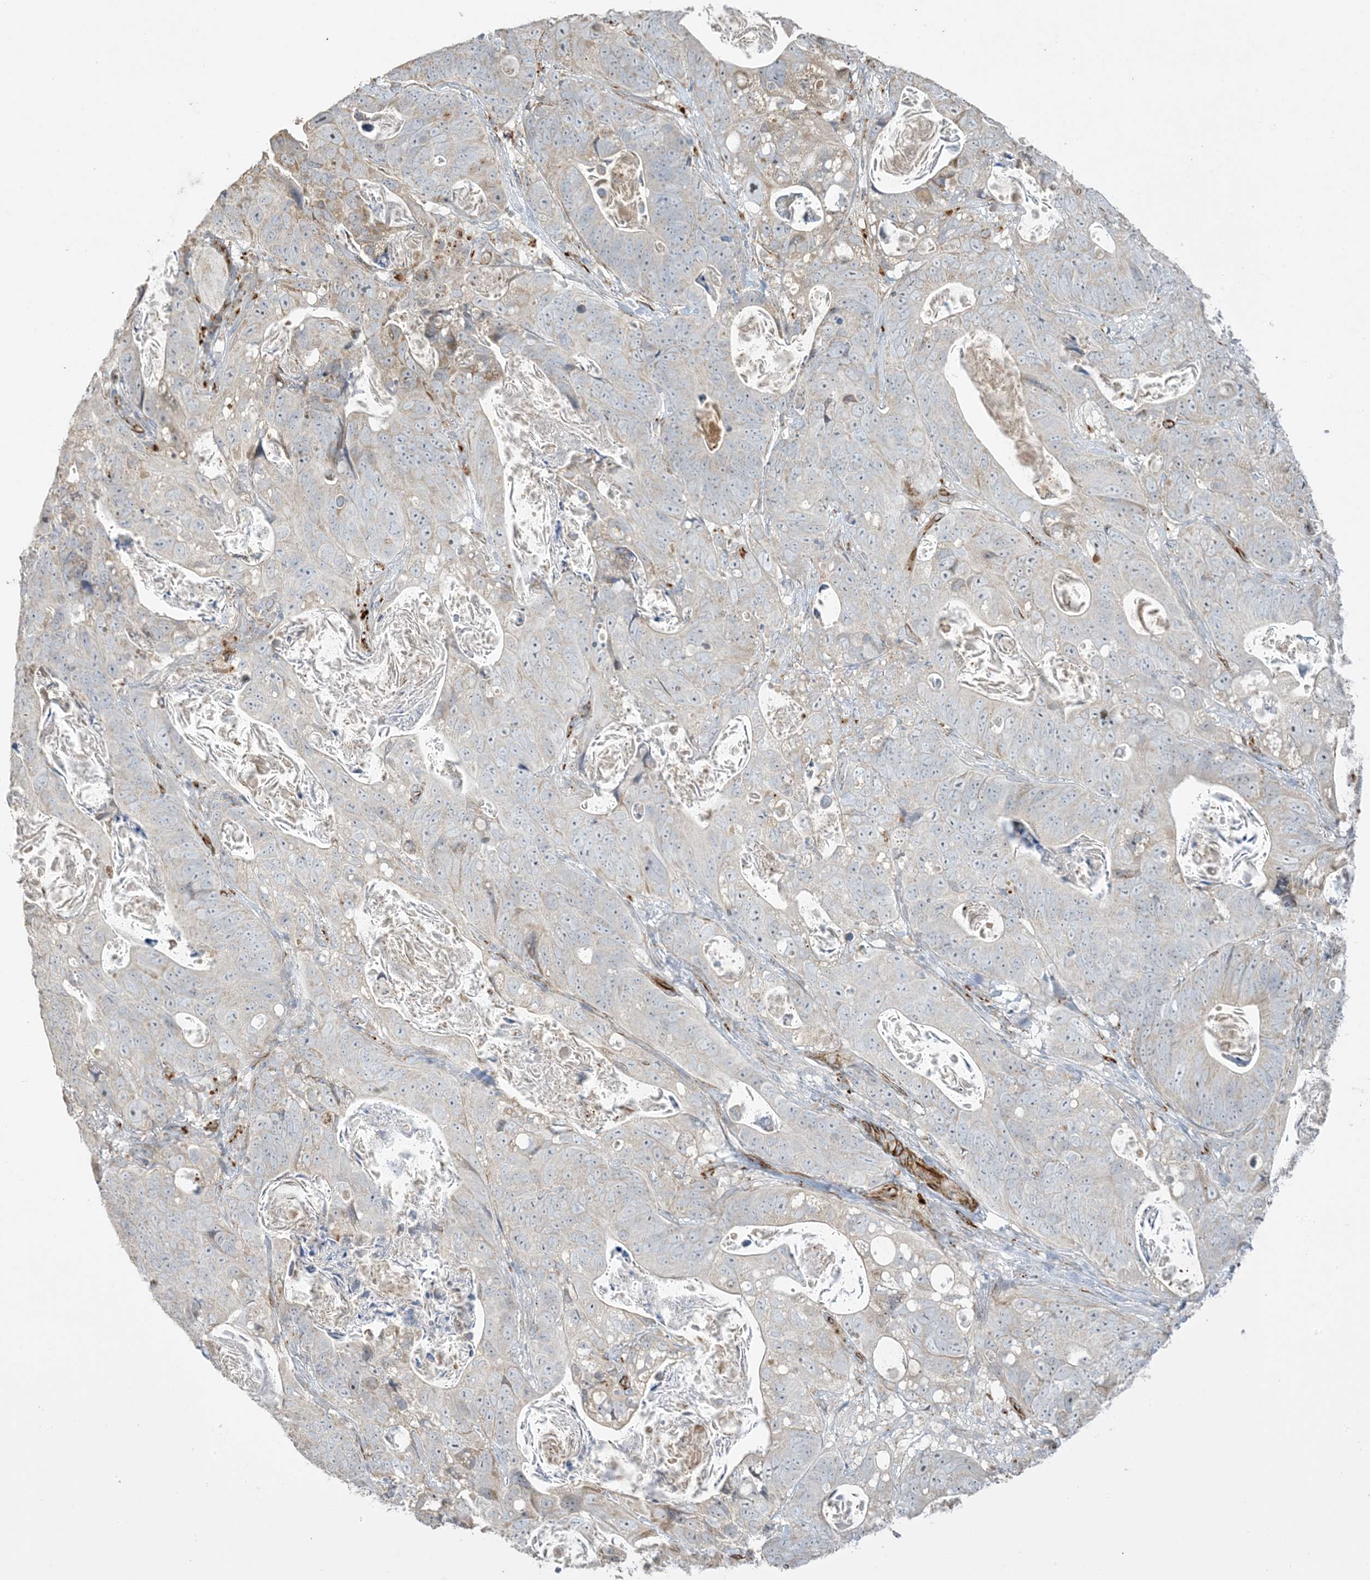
{"staining": {"intensity": "weak", "quantity": "<25%", "location": "cytoplasmic/membranous"}, "tissue": "stomach cancer", "cell_type": "Tumor cells", "image_type": "cancer", "snomed": [{"axis": "morphology", "description": "Normal tissue, NOS"}, {"axis": "morphology", "description": "Adenocarcinoma, NOS"}, {"axis": "topography", "description": "Stomach"}], "caption": "This is a photomicrograph of immunohistochemistry (IHC) staining of adenocarcinoma (stomach), which shows no staining in tumor cells.", "gene": "AGA", "patient": {"sex": "female", "age": 89}}